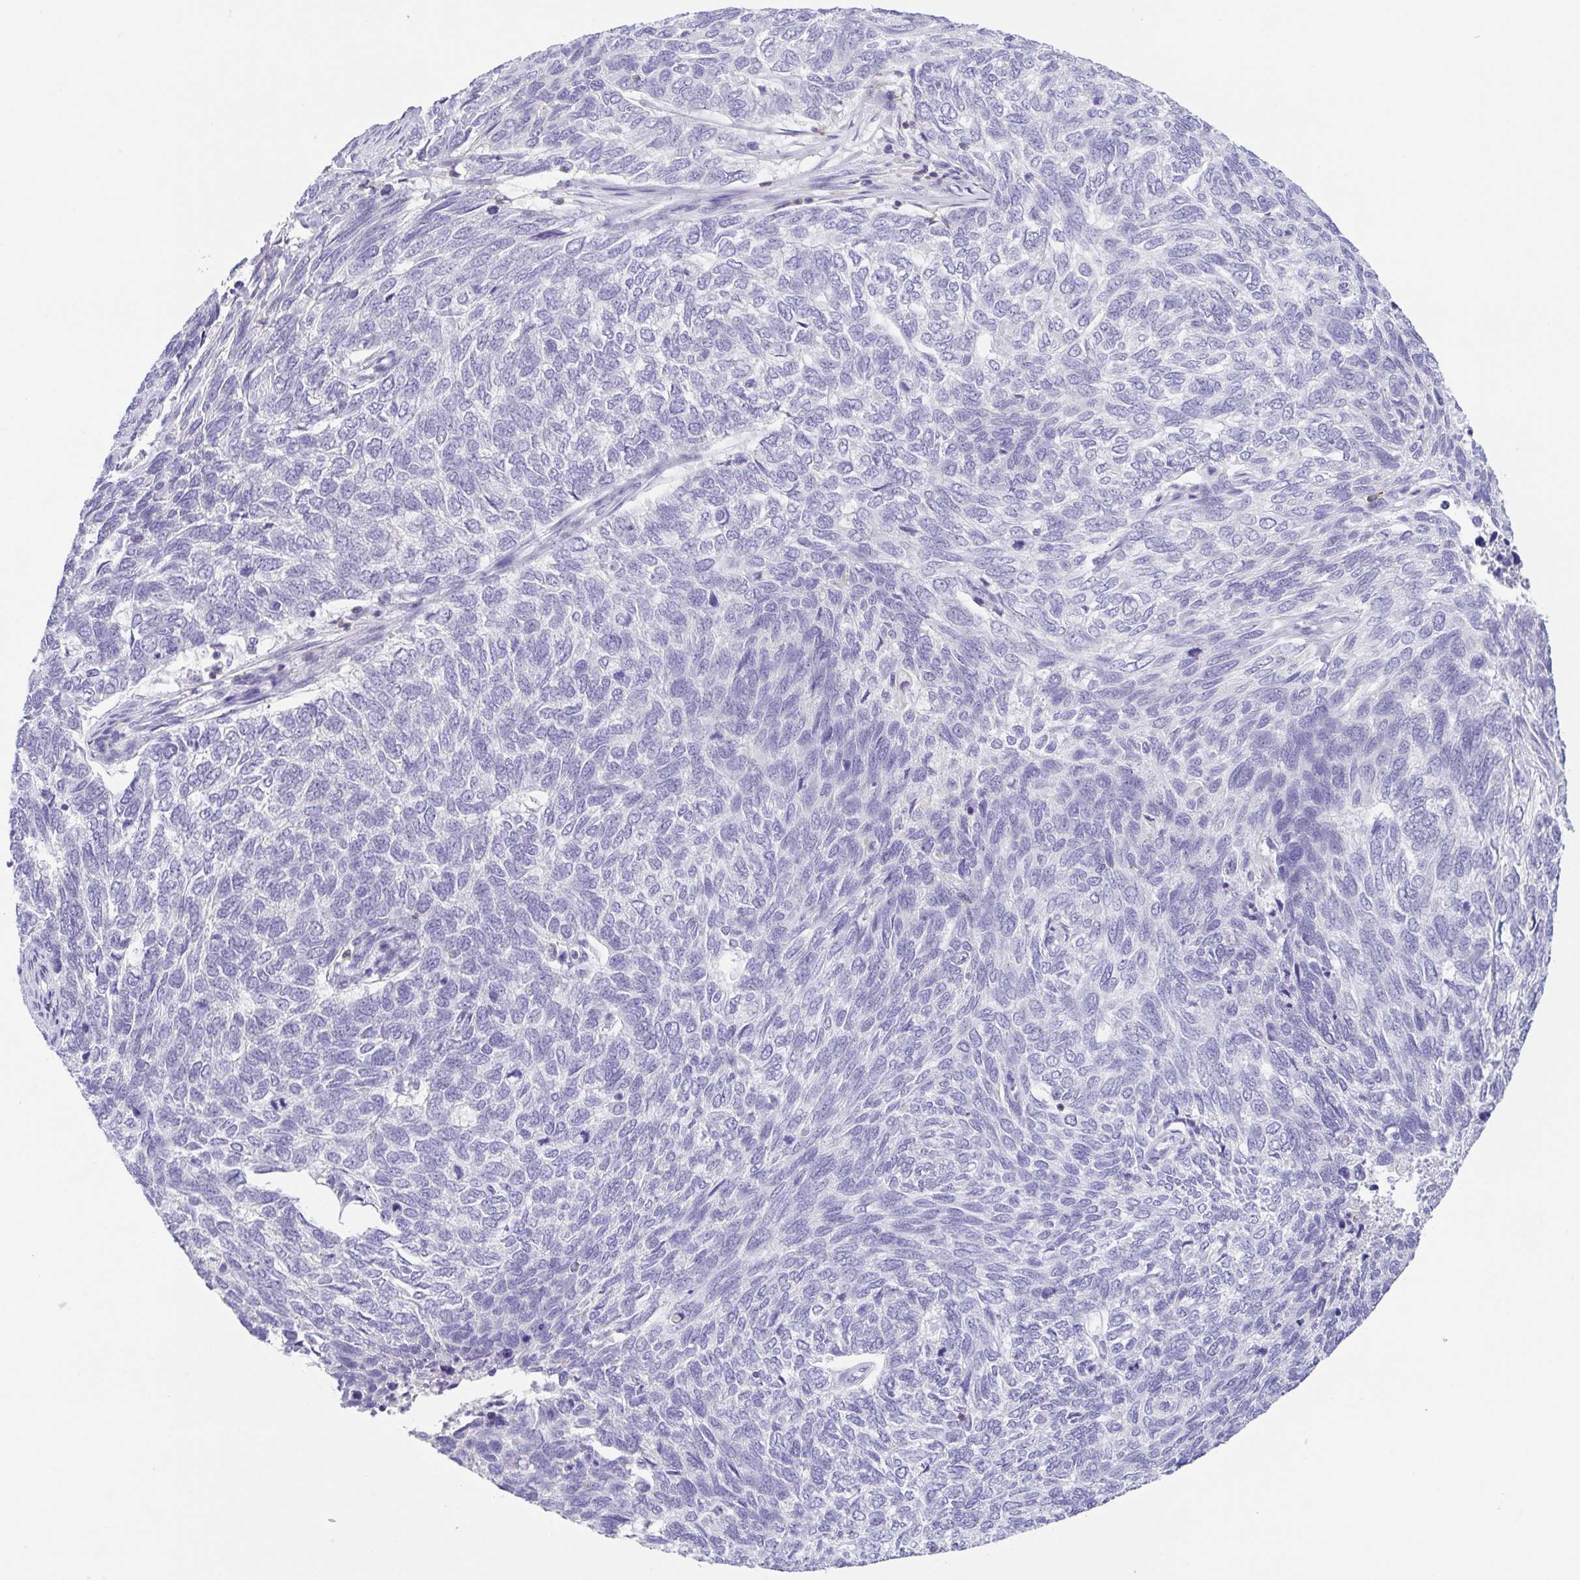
{"staining": {"intensity": "negative", "quantity": "none", "location": "none"}, "tissue": "skin cancer", "cell_type": "Tumor cells", "image_type": "cancer", "snomed": [{"axis": "morphology", "description": "Basal cell carcinoma"}, {"axis": "topography", "description": "Skin"}], "caption": "IHC of basal cell carcinoma (skin) demonstrates no positivity in tumor cells.", "gene": "PGLYRP1", "patient": {"sex": "female", "age": 65}}